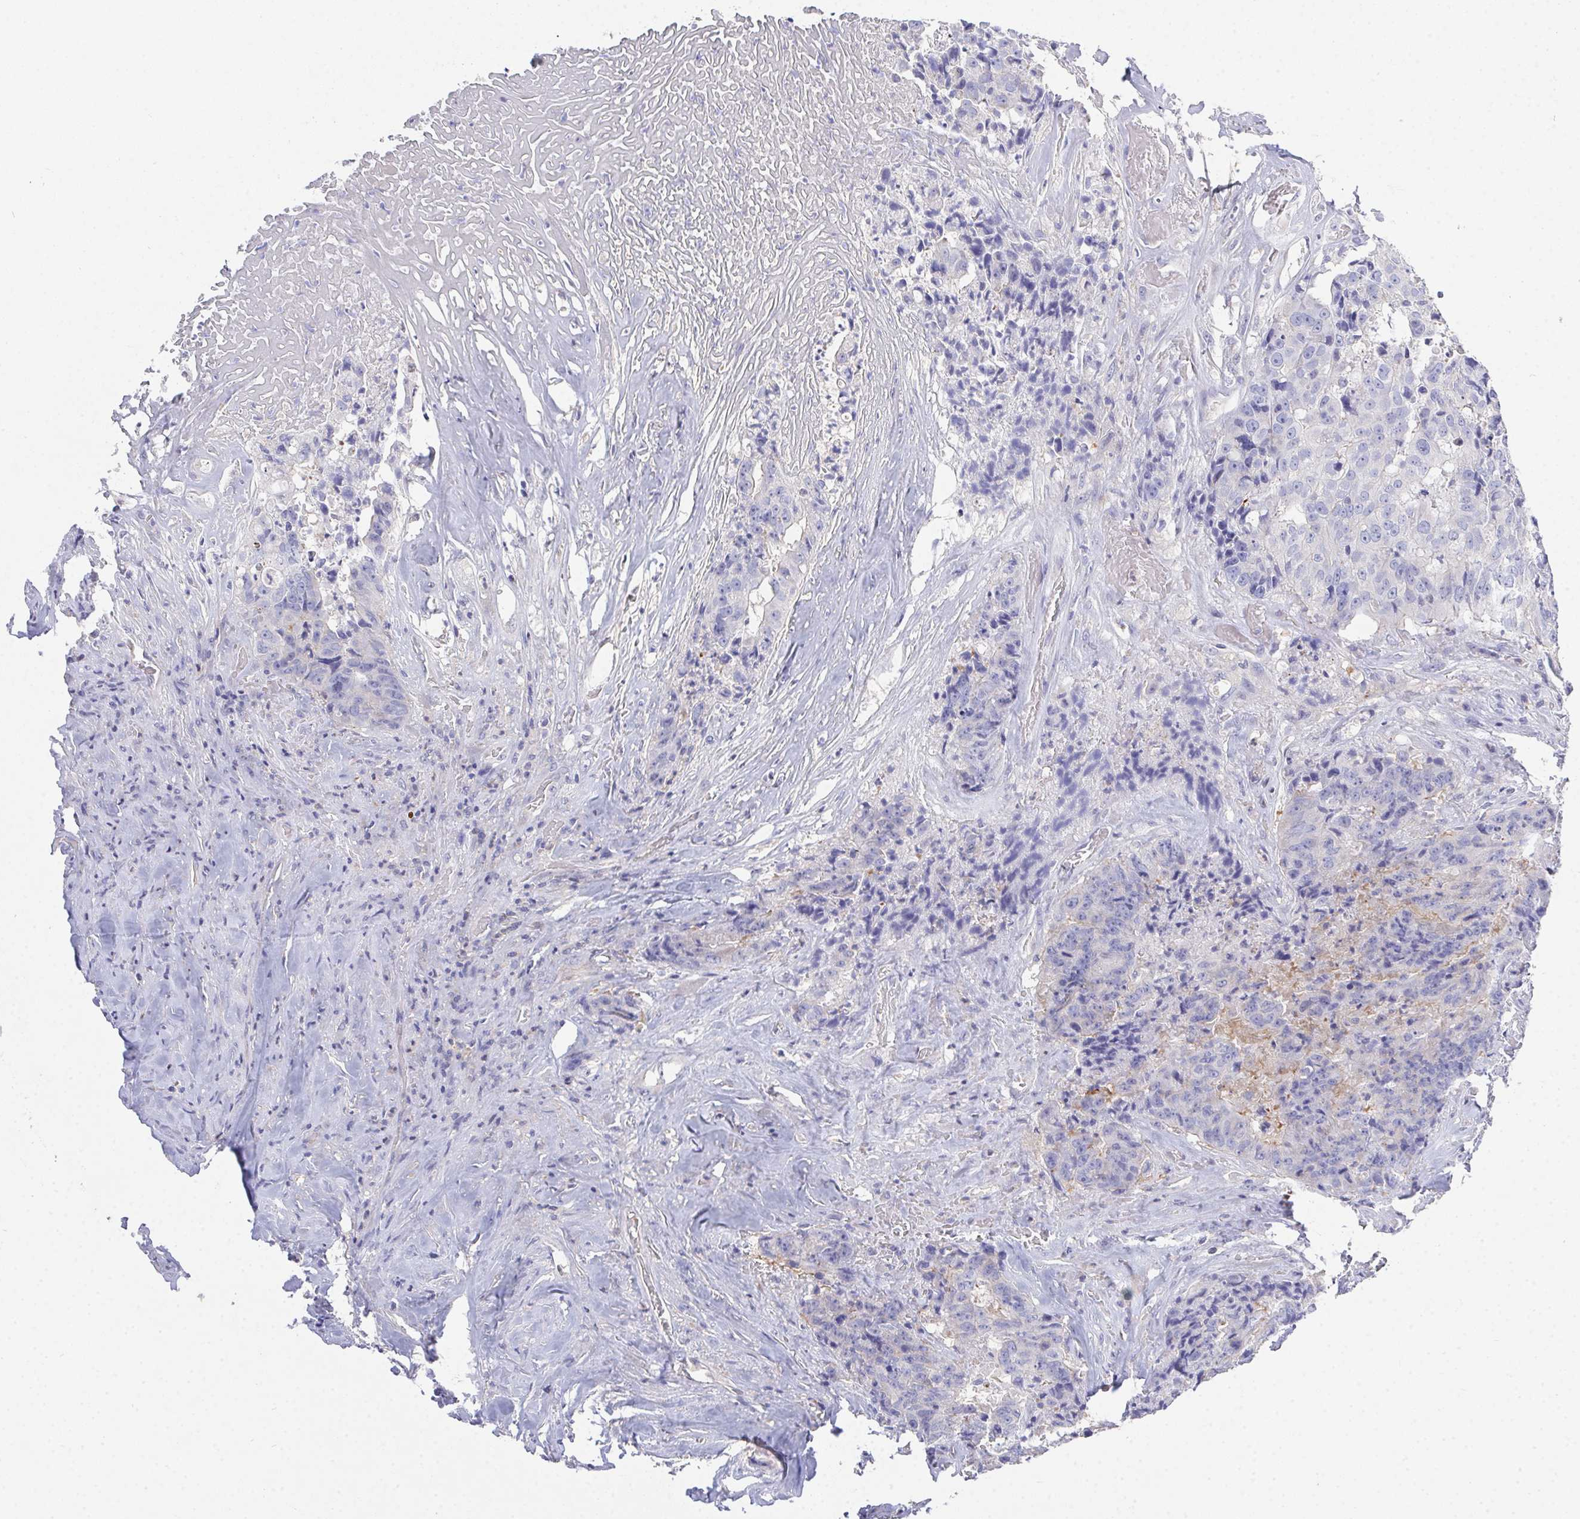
{"staining": {"intensity": "negative", "quantity": "none", "location": "none"}, "tissue": "colorectal cancer", "cell_type": "Tumor cells", "image_type": "cancer", "snomed": [{"axis": "morphology", "description": "Adenocarcinoma, NOS"}, {"axis": "topography", "description": "Rectum"}], "caption": "A micrograph of human colorectal cancer is negative for staining in tumor cells. The staining is performed using DAB brown chromogen with nuclei counter-stained in using hematoxylin.", "gene": "PRG3", "patient": {"sex": "female", "age": 62}}